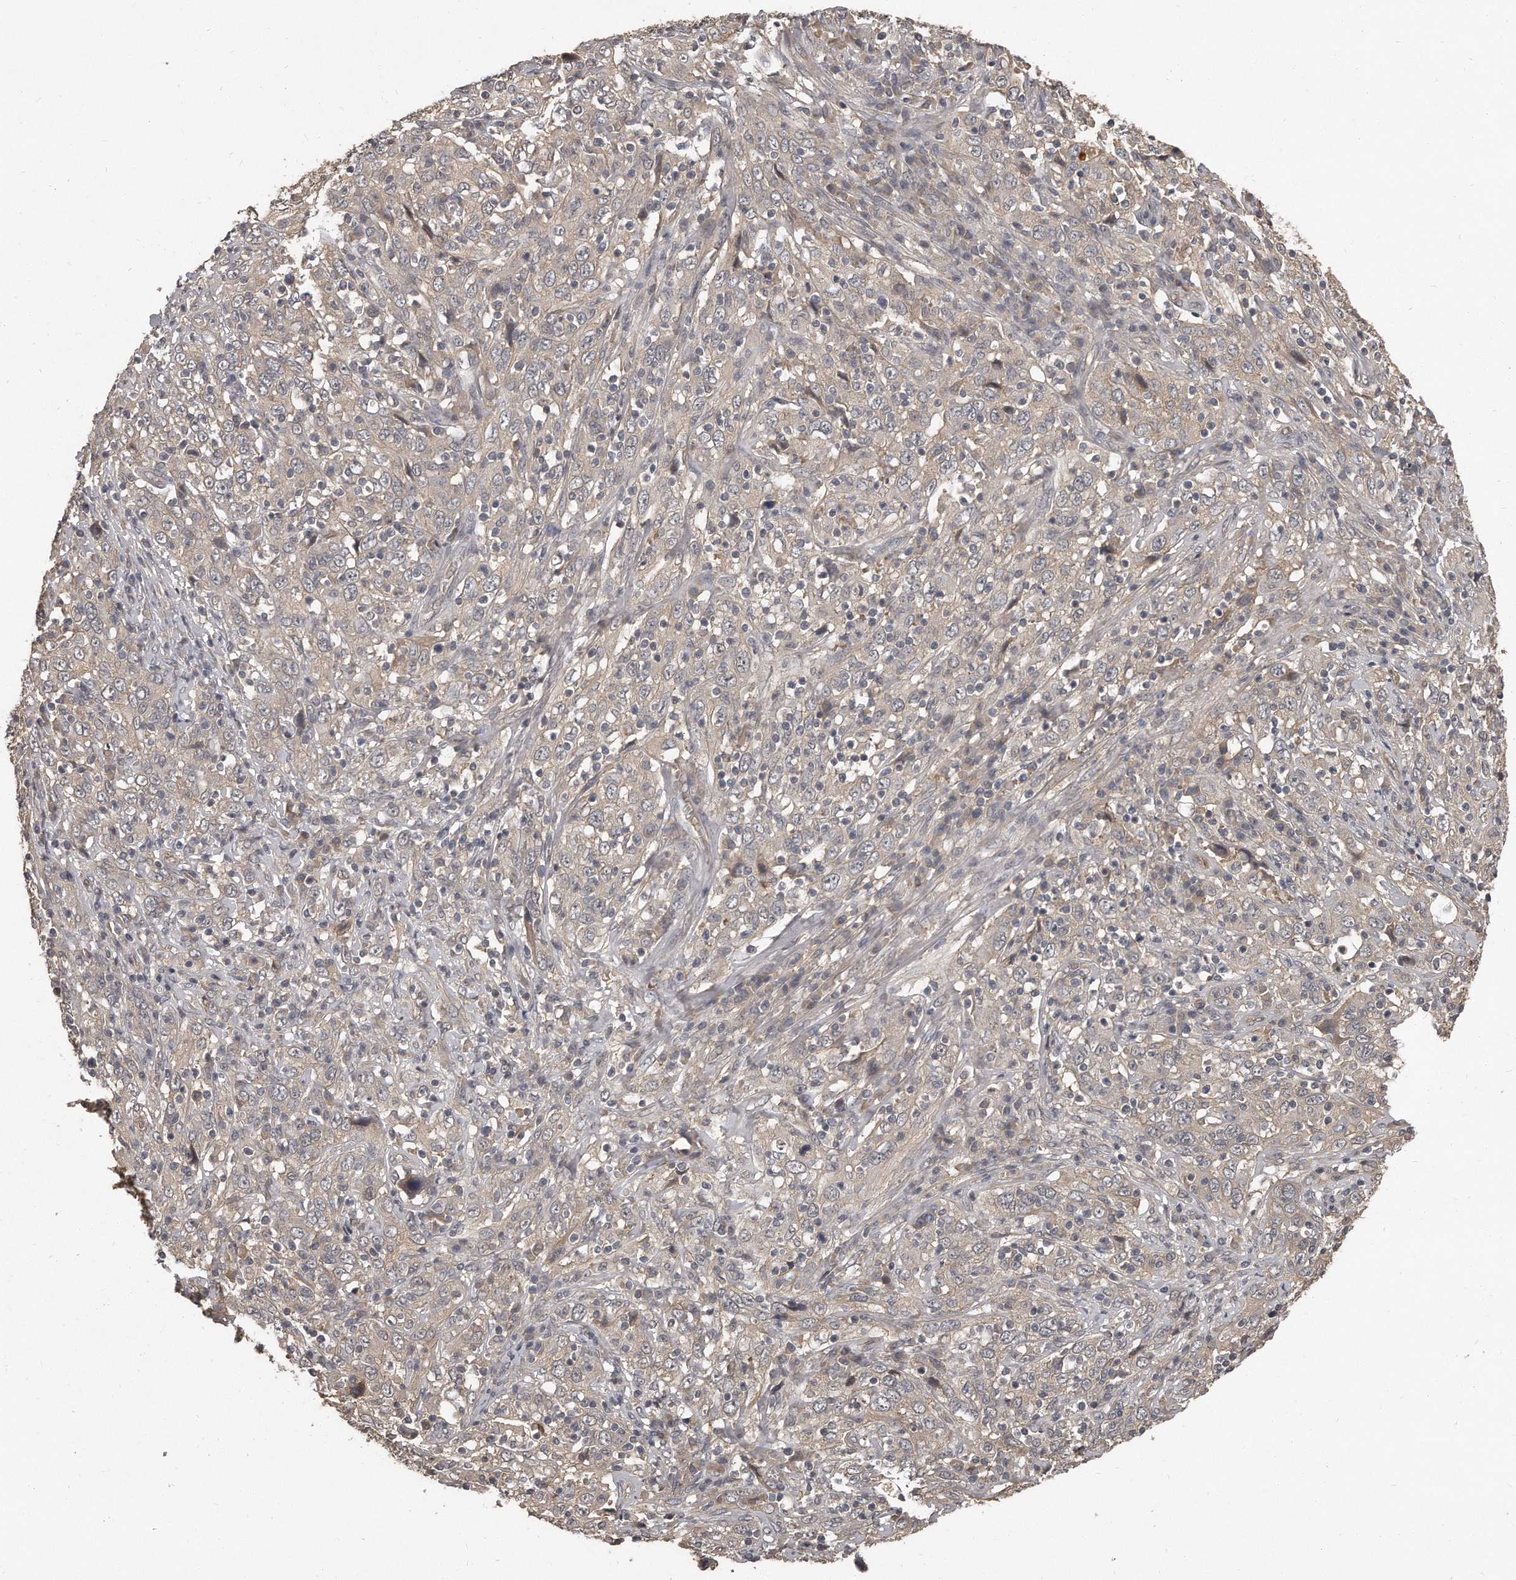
{"staining": {"intensity": "negative", "quantity": "none", "location": "none"}, "tissue": "cervical cancer", "cell_type": "Tumor cells", "image_type": "cancer", "snomed": [{"axis": "morphology", "description": "Squamous cell carcinoma, NOS"}, {"axis": "topography", "description": "Cervix"}], "caption": "DAB immunohistochemical staining of human squamous cell carcinoma (cervical) reveals no significant expression in tumor cells.", "gene": "GRB10", "patient": {"sex": "female", "age": 46}}